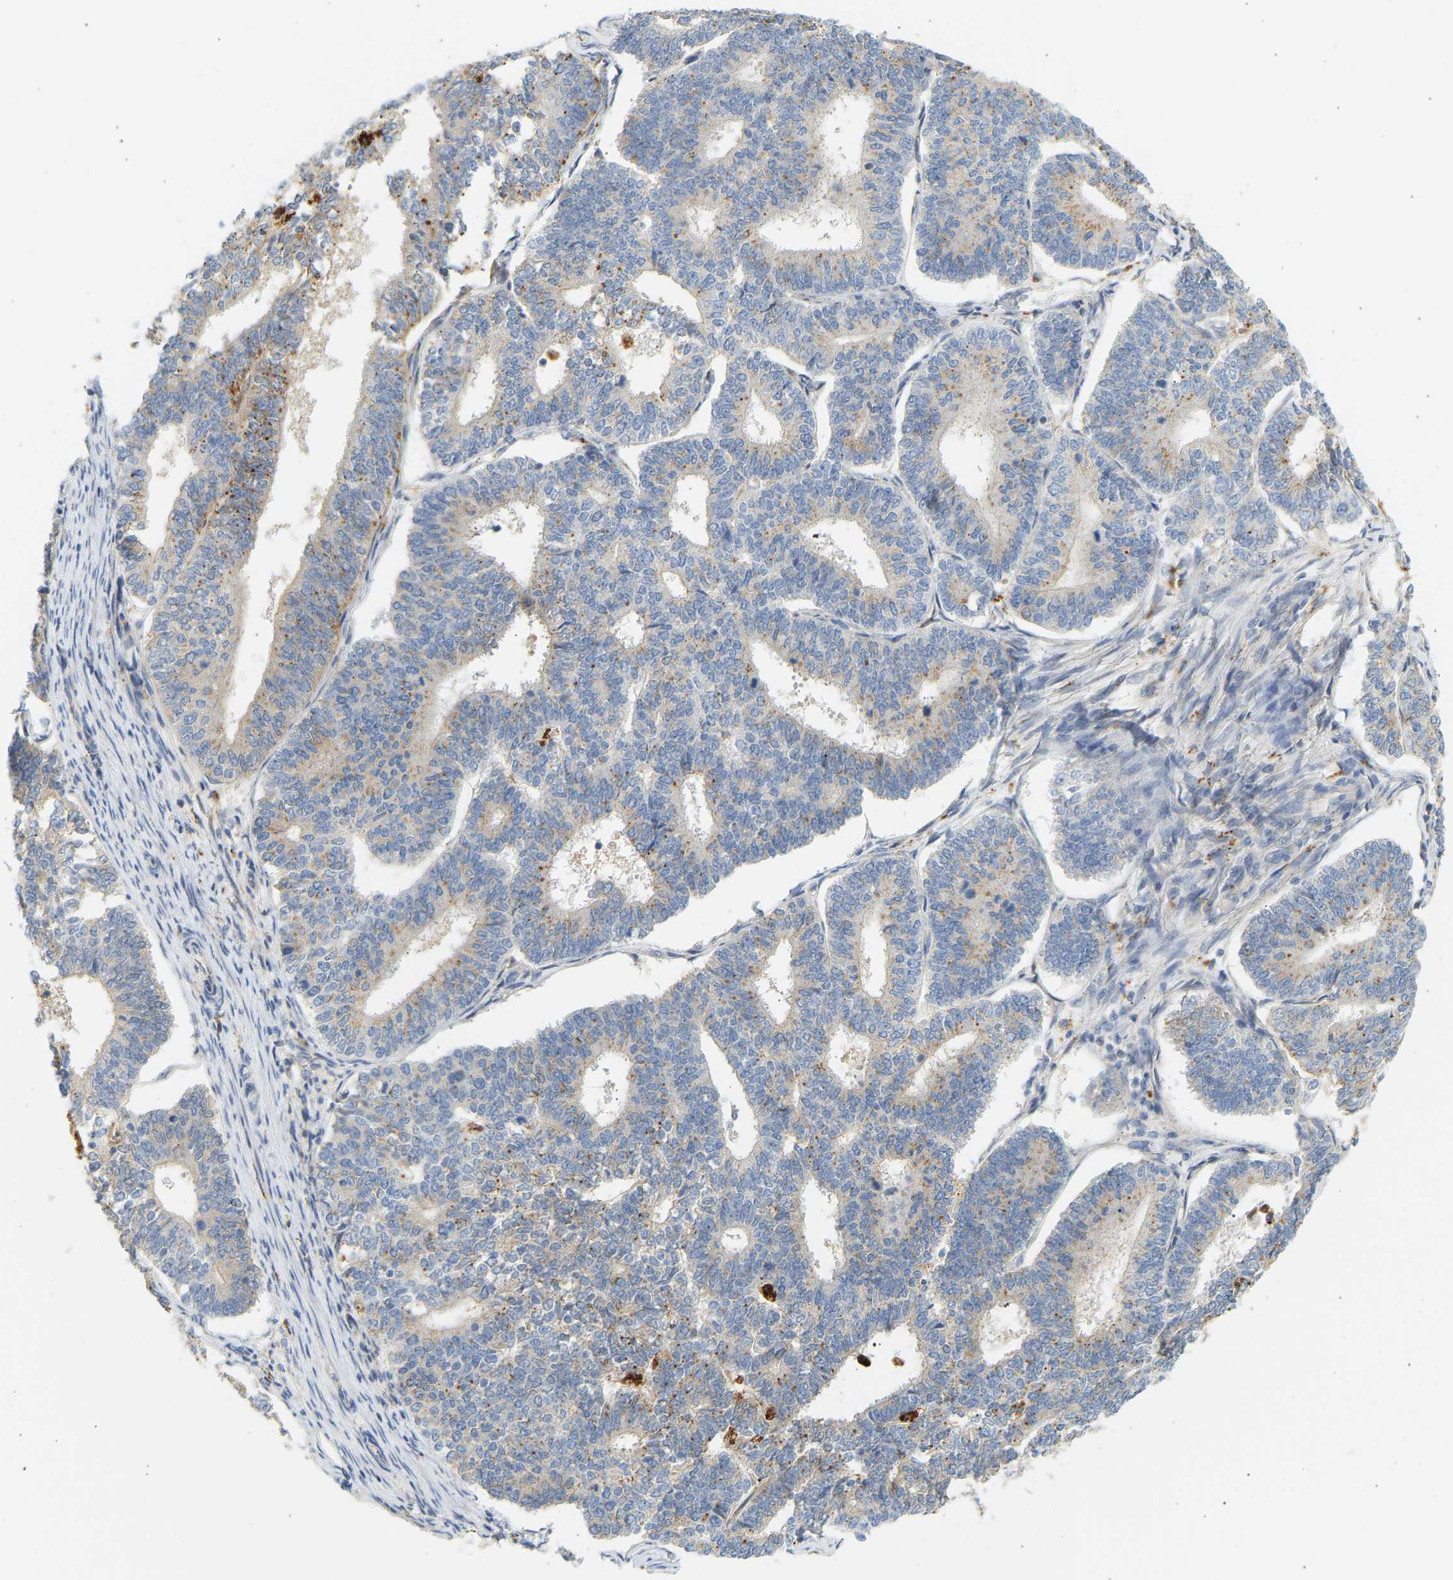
{"staining": {"intensity": "weak", "quantity": ">75%", "location": "cytoplasmic/membranous"}, "tissue": "endometrial cancer", "cell_type": "Tumor cells", "image_type": "cancer", "snomed": [{"axis": "morphology", "description": "Adenocarcinoma, NOS"}, {"axis": "topography", "description": "Endometrium"}], "caption": "Adenocarcinoma (endometrial) stained for a protein (brown) reveals weak cytoplasmic/membranous positive staining in approximately >75% of tumor cells.", "gene": "ENTHD1", "patient": {"sex": "female", "age": 70}}